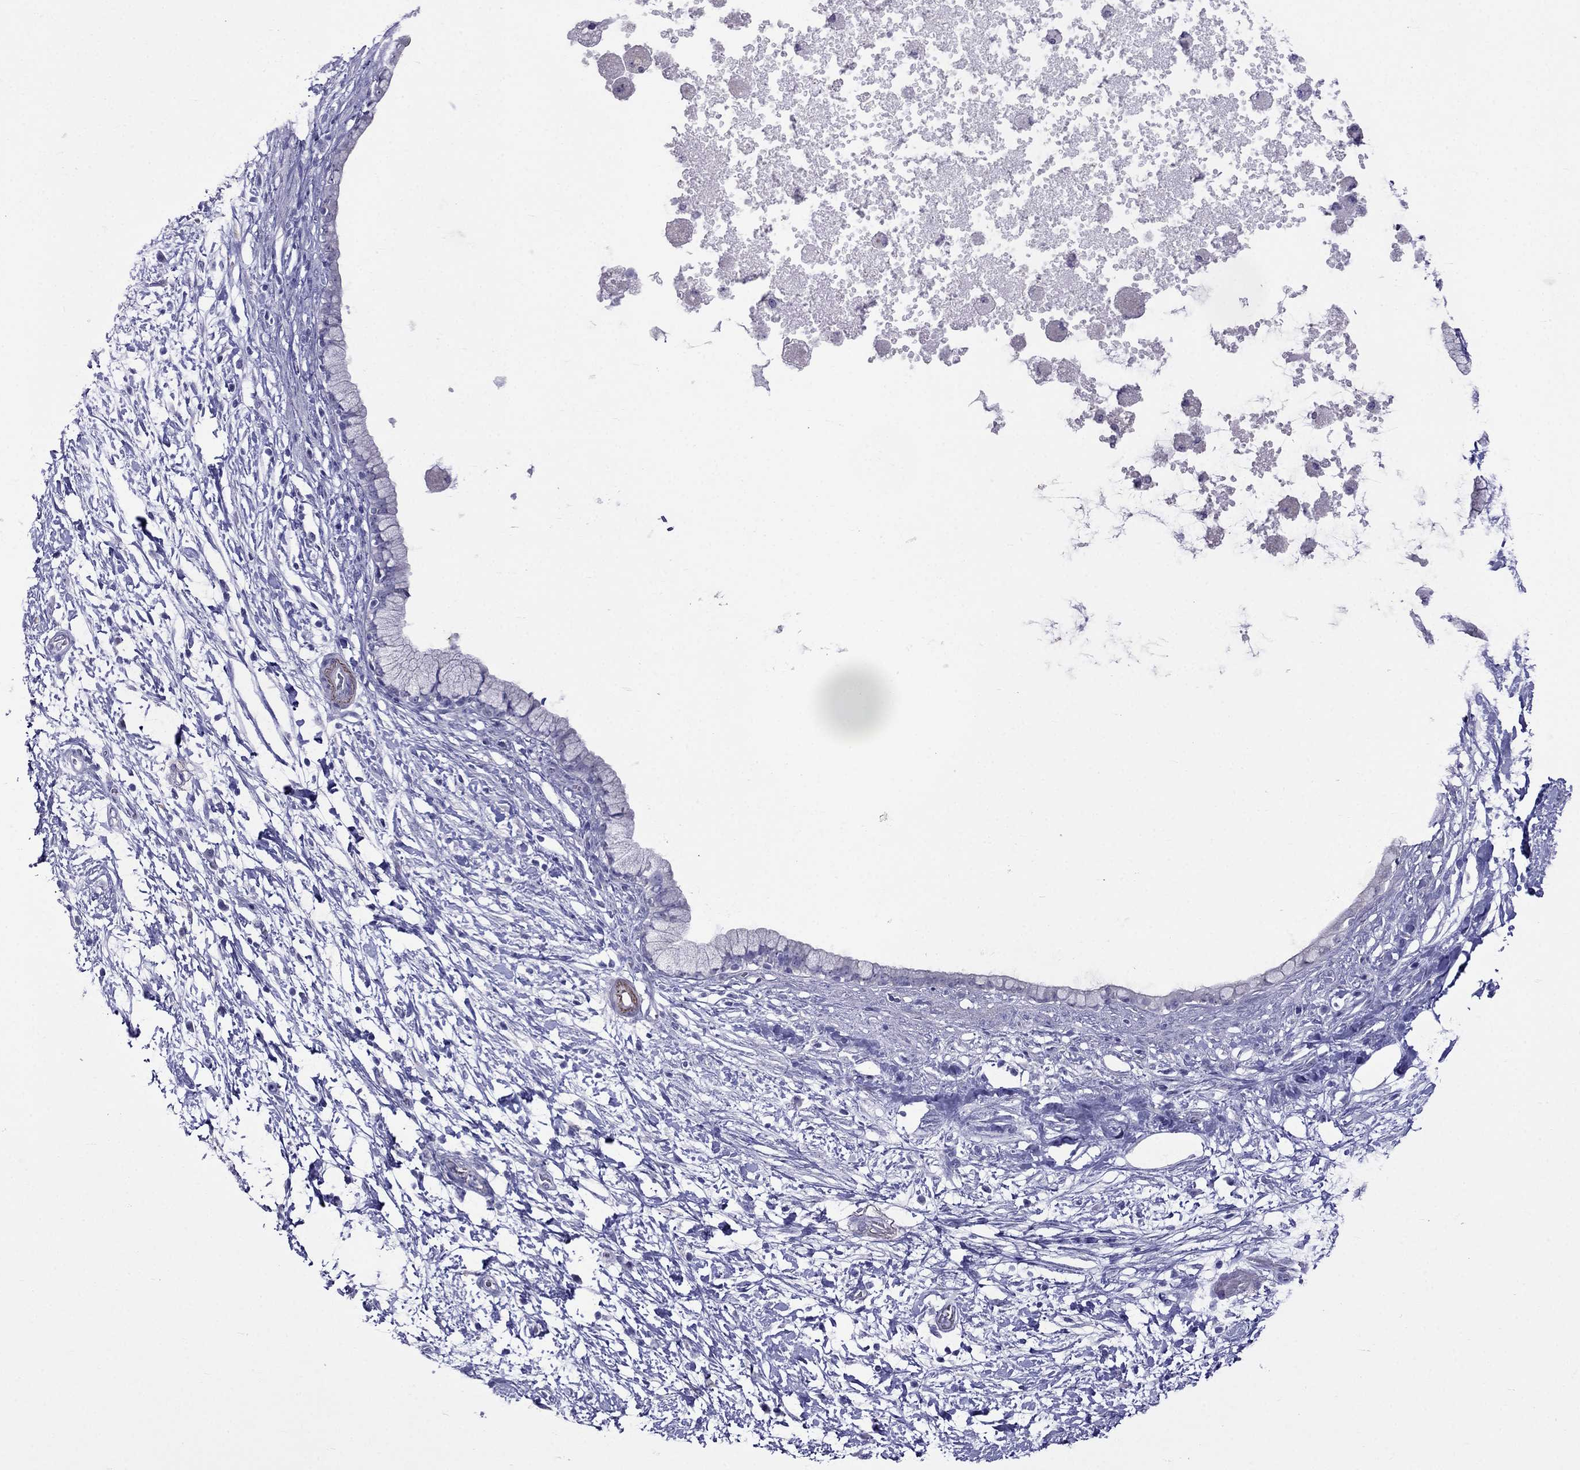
{"staining": {"intensity": "negative", "quantity": "none", "location": "none"}, "tissue": "pancreatic cancer", "cell_type": "Tumor cells", "image_type": "cancer", "snomed": [{"axis": "morphology", "description": "Adenocarcinoma, NOS"}, {"axis": "topography", "description": "Pancreas"}], "caption": "Immunohistochemical staining of human pancreatic adenocarcinoma exhibits no significant staining in tumor cells. Nuclei are stained in blue.", "gene": "MGP", "patient": {"sex": "female", "age": 72}}